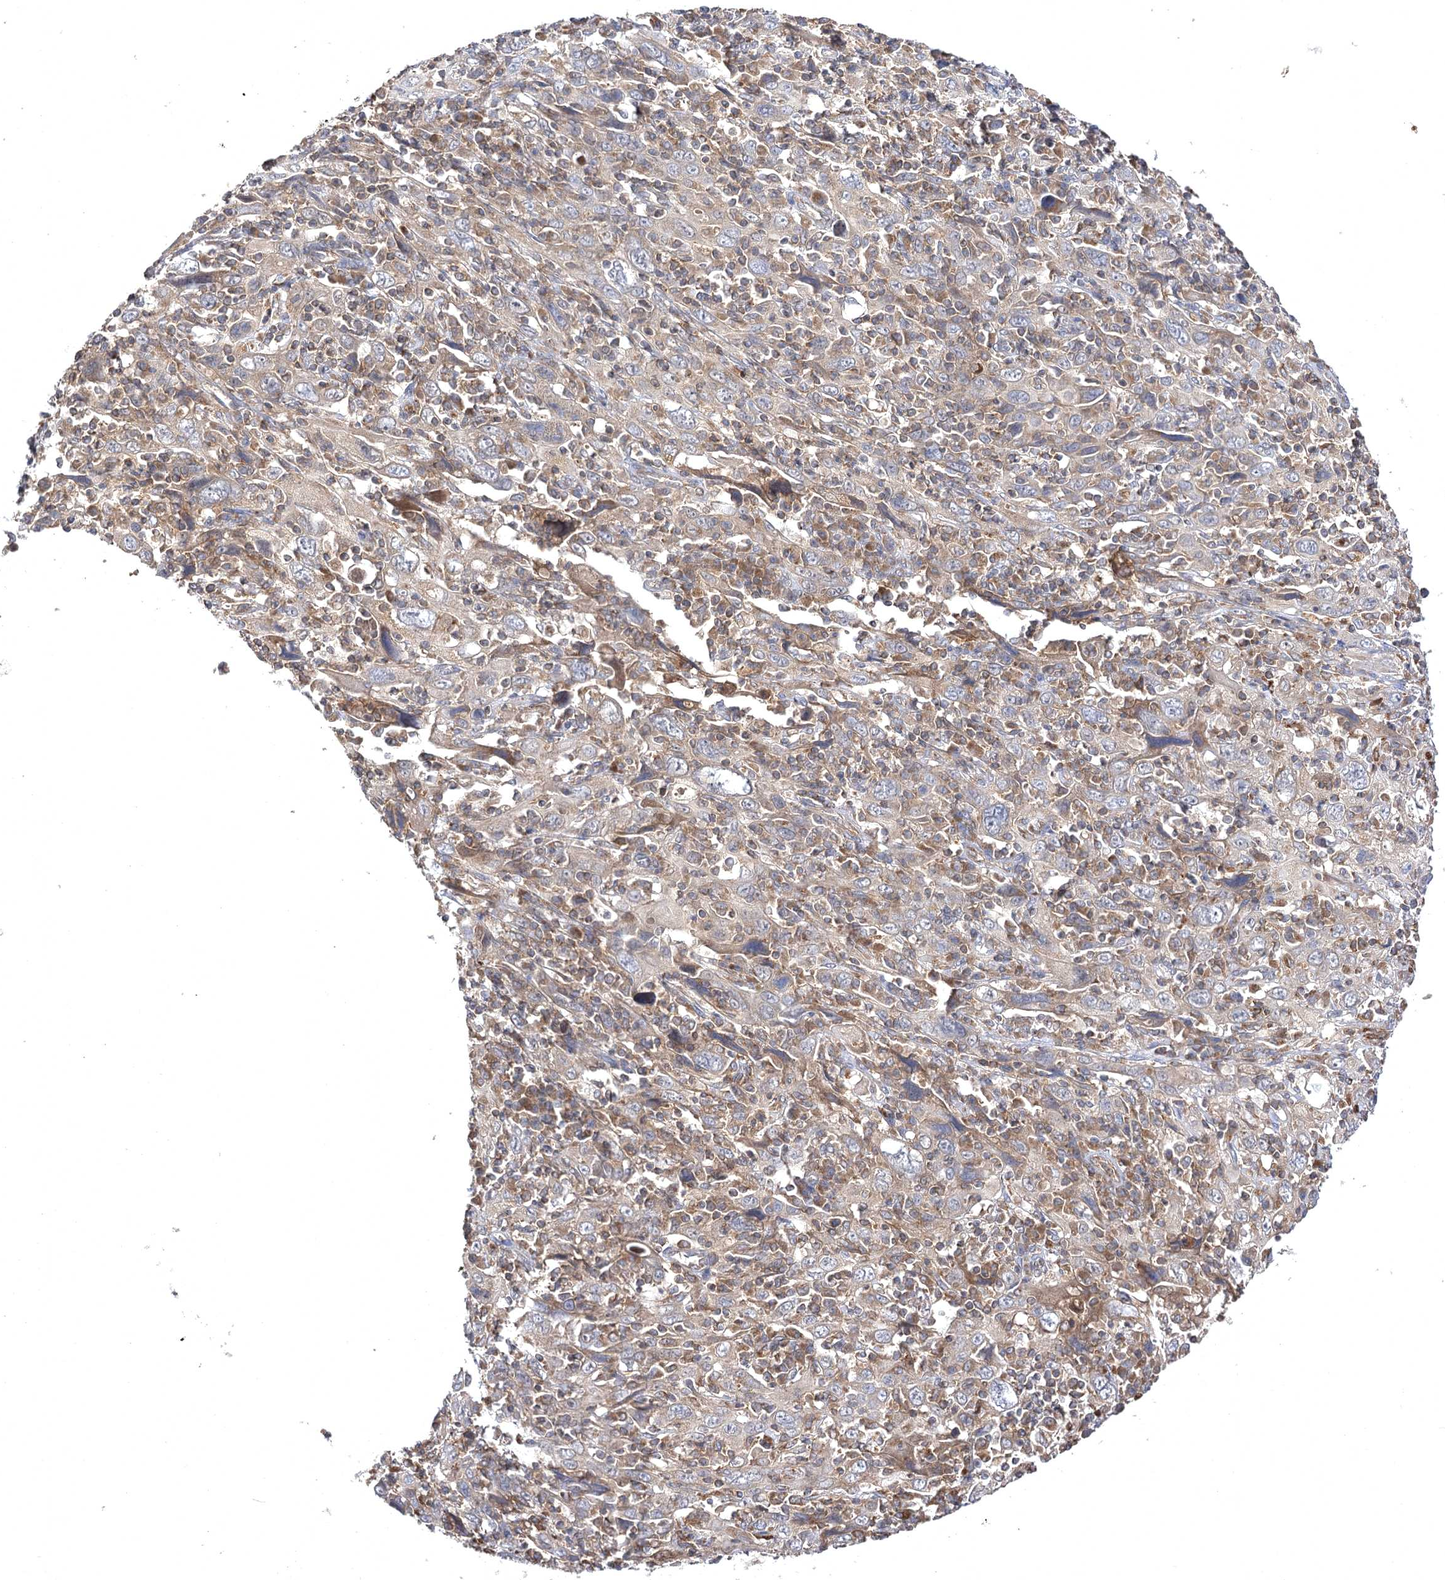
{"staining": {"intensity": "weak", "quantity": "25%-75%", "location": "cytoplasmic/membranous"}, "tissue": "cervical cancer", "cell_type": "Tumor cells", "image_type": "cancer", "snomed": [{"axis": "morphology", "description": "Squamous cell carcinoma, NOS"}, {"axis": "topography", "description": "Cervix"}], "caption": "Squamous cell carcinoma (cervical) tissue exhibits weak cytoplasmic/membranous positivity in approximately 25%-75% of tumor cells, visualized by immunohistochemistry.", "gene": "BCR", "patient": {"sex": "female", "age": 46}}